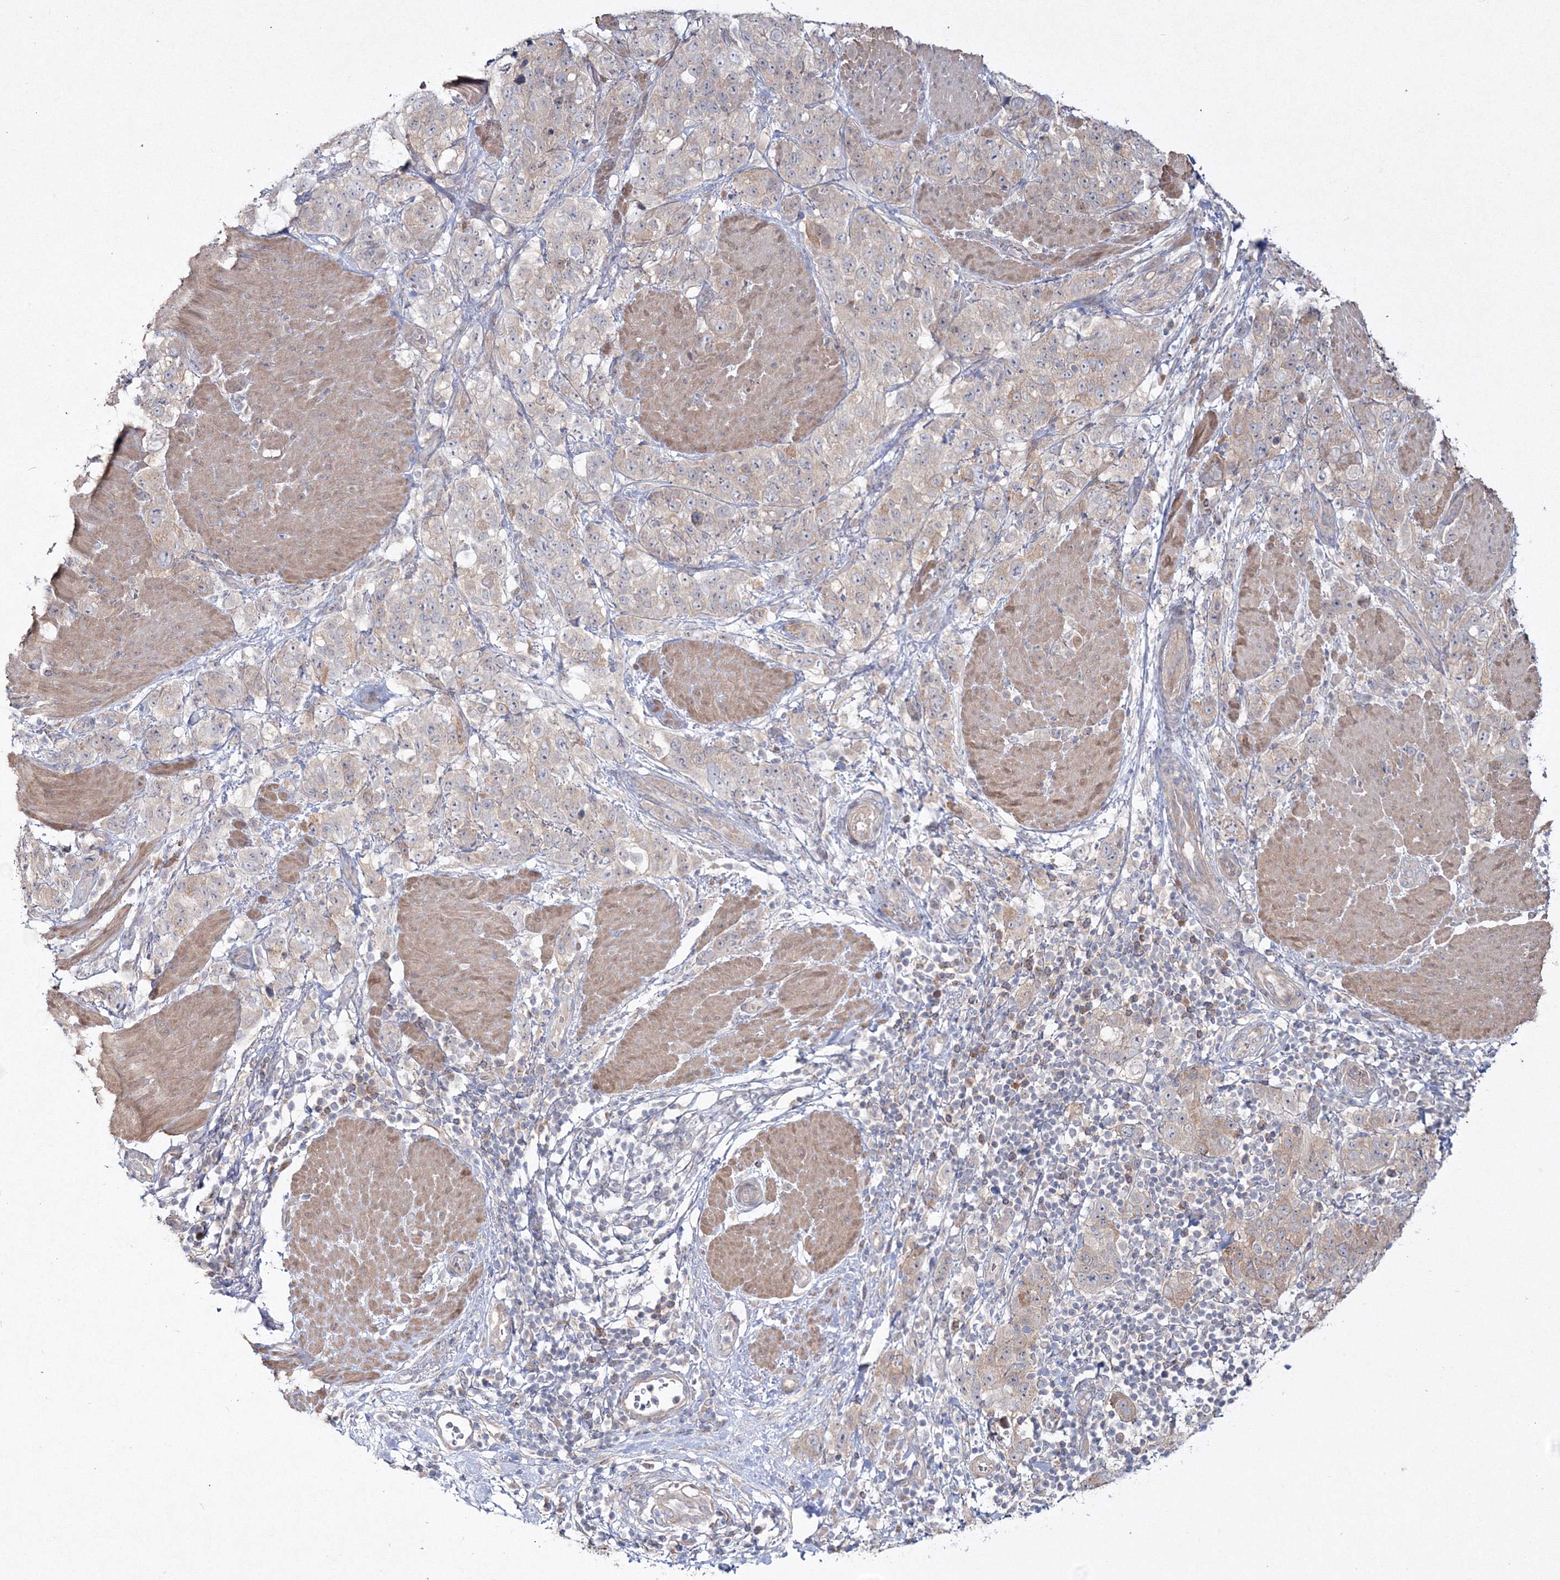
{"staining": {"intensity": "weak", "quantity": "<25%", "location": "cytoplasmic/membranous"}, "tissue": "stomach cancer", "cell_type": "Tumor cells", "image_type": "cancer", "snomed": [{"axis": "morphology", "description": "Adenocarcinoma, NOS"}, {"axis": "topography", "description": "Stomach"}], "caption": "Stomach cancer (adenocarcinoma) was stained to show a protein in brown. There is no significant staining in tumor cells.", "gene": "IPMK", "patient": {"sex": "male", "age": 48}}